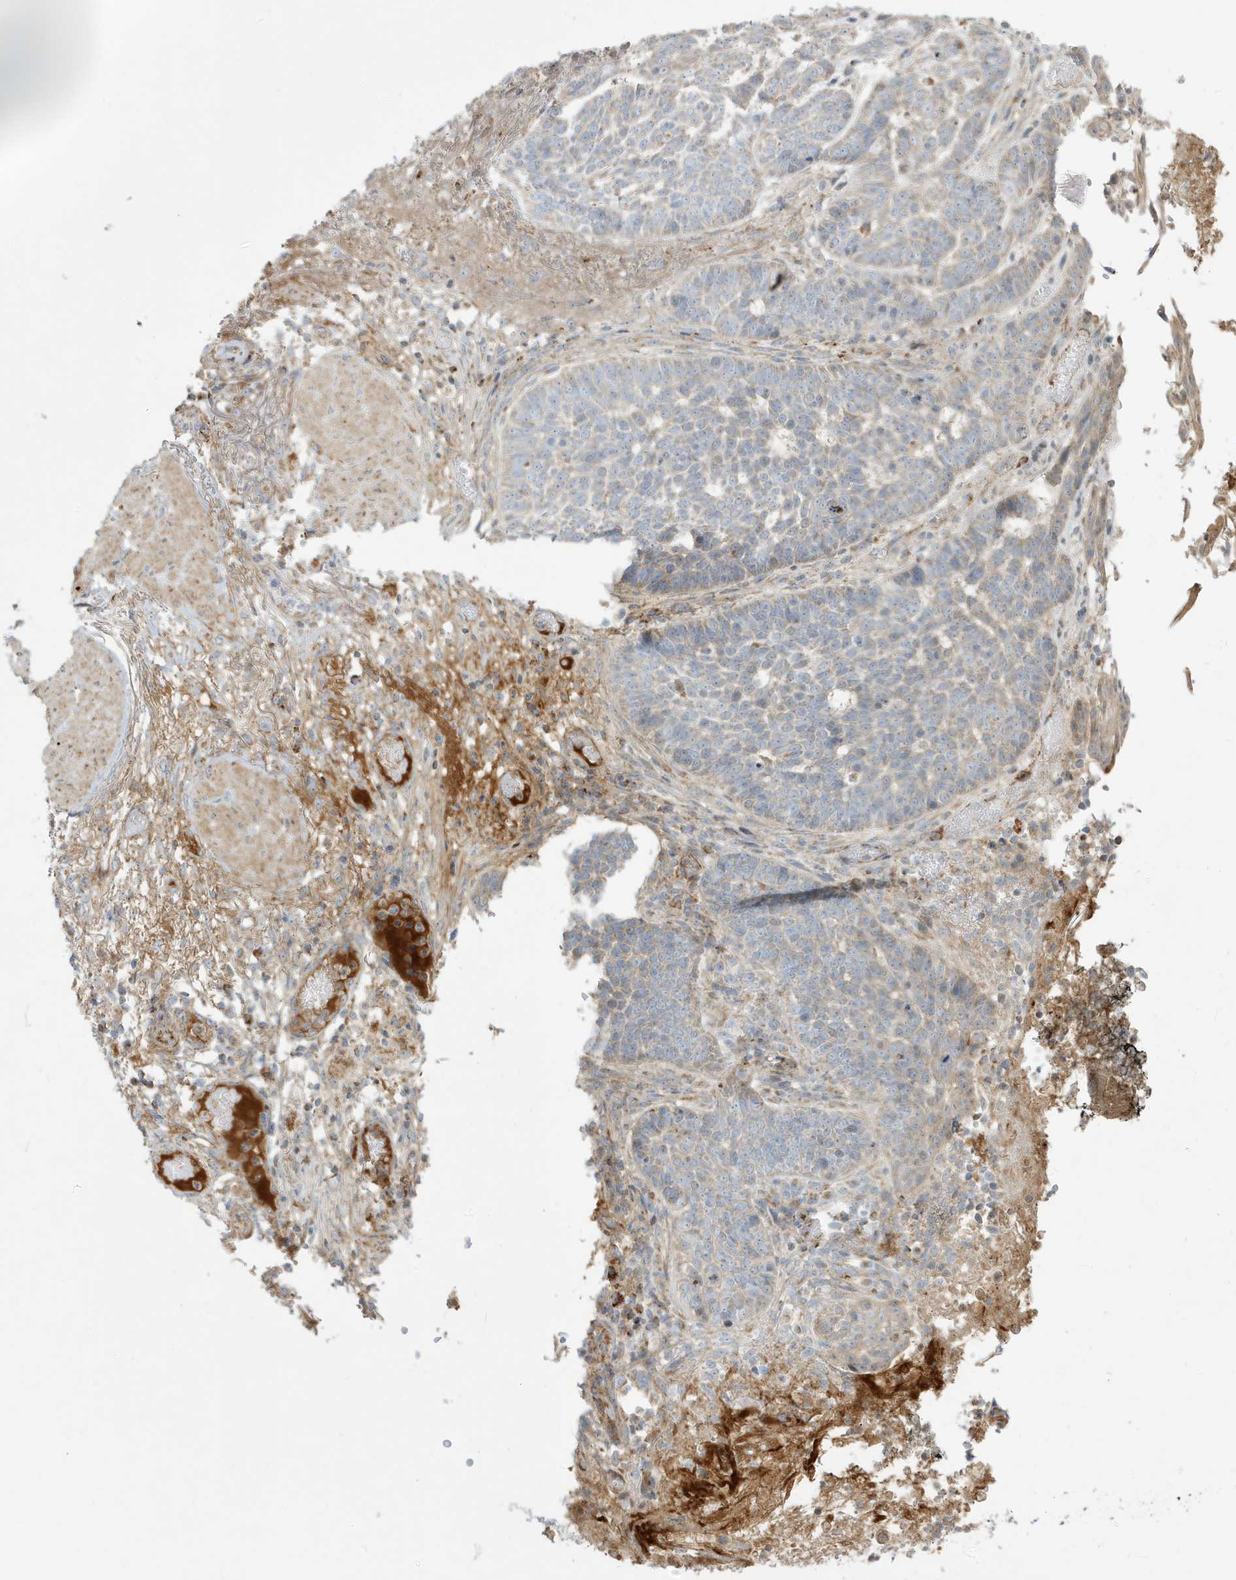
{"staining": {"intensity": "negative", "quantity": "none", "location": "none"}, "tissue": "skin cancer", "cell_type": "Tumor cells", "image_type": "cancer", "snomed": [{"axis": "morphology", "description": "Normal tissue, NOS"}, {"axis": "morphology", "description": "Basal cell carcinoma"}, {"axis": "topography", "description": "Skin"}], "caption": "Skin cancer (basal cell carcinoma) was stained to show a protein in brown. There is no significant expression in tumor cells.", "gene": "IFT57", "patient": {"sex": "male", "age": 64}}